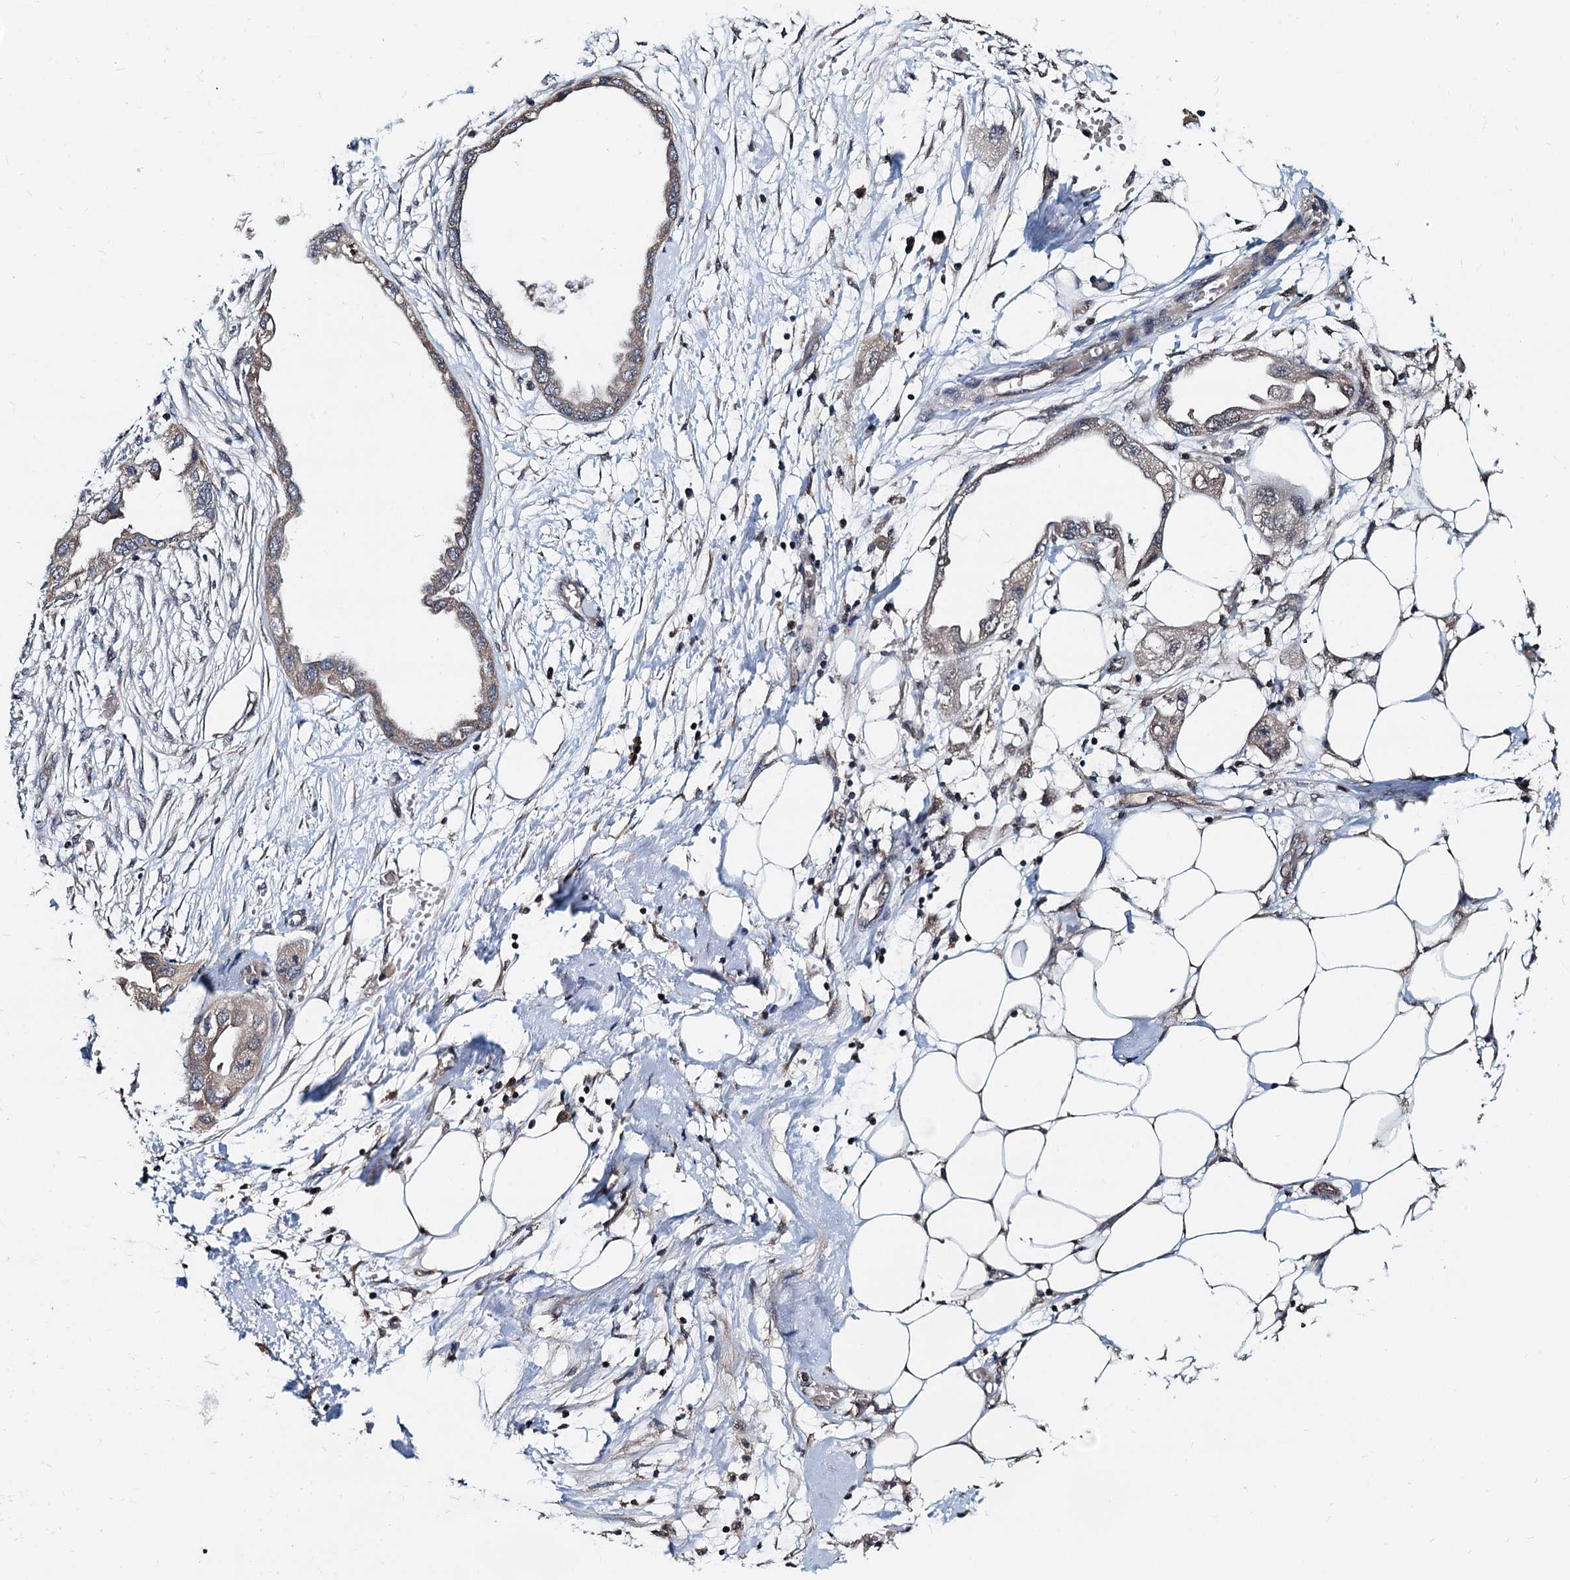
{"staining": {"intensity": "weak", "quantity": "25%-75%", "location": "cytoplasmic/membranous"}, "tissue": "endometrial cancer", "cell_type": "Tumor cells", "image_type": "cancer", "snomed": [{"axis": "morphology", "description": "Adenocarcinoma, NOS"}, {"axis": "morphology", "description": "Adenocarcinoma, metastatic, NOS"}, {"axis": "topography", "description": "Adipose tissue"}, {"axis": "topography", "description": "Endometrium"}], "caption": "About 25%-75% of tumor cells in human endometrial cancer (adenocarcinoma) exhibit weak cytoplasmic/membranous protein expression as visualized by brown immunohistochemical staining.", "gene": "MCMBP", "patient": {"sex": "female", "age": 67}}